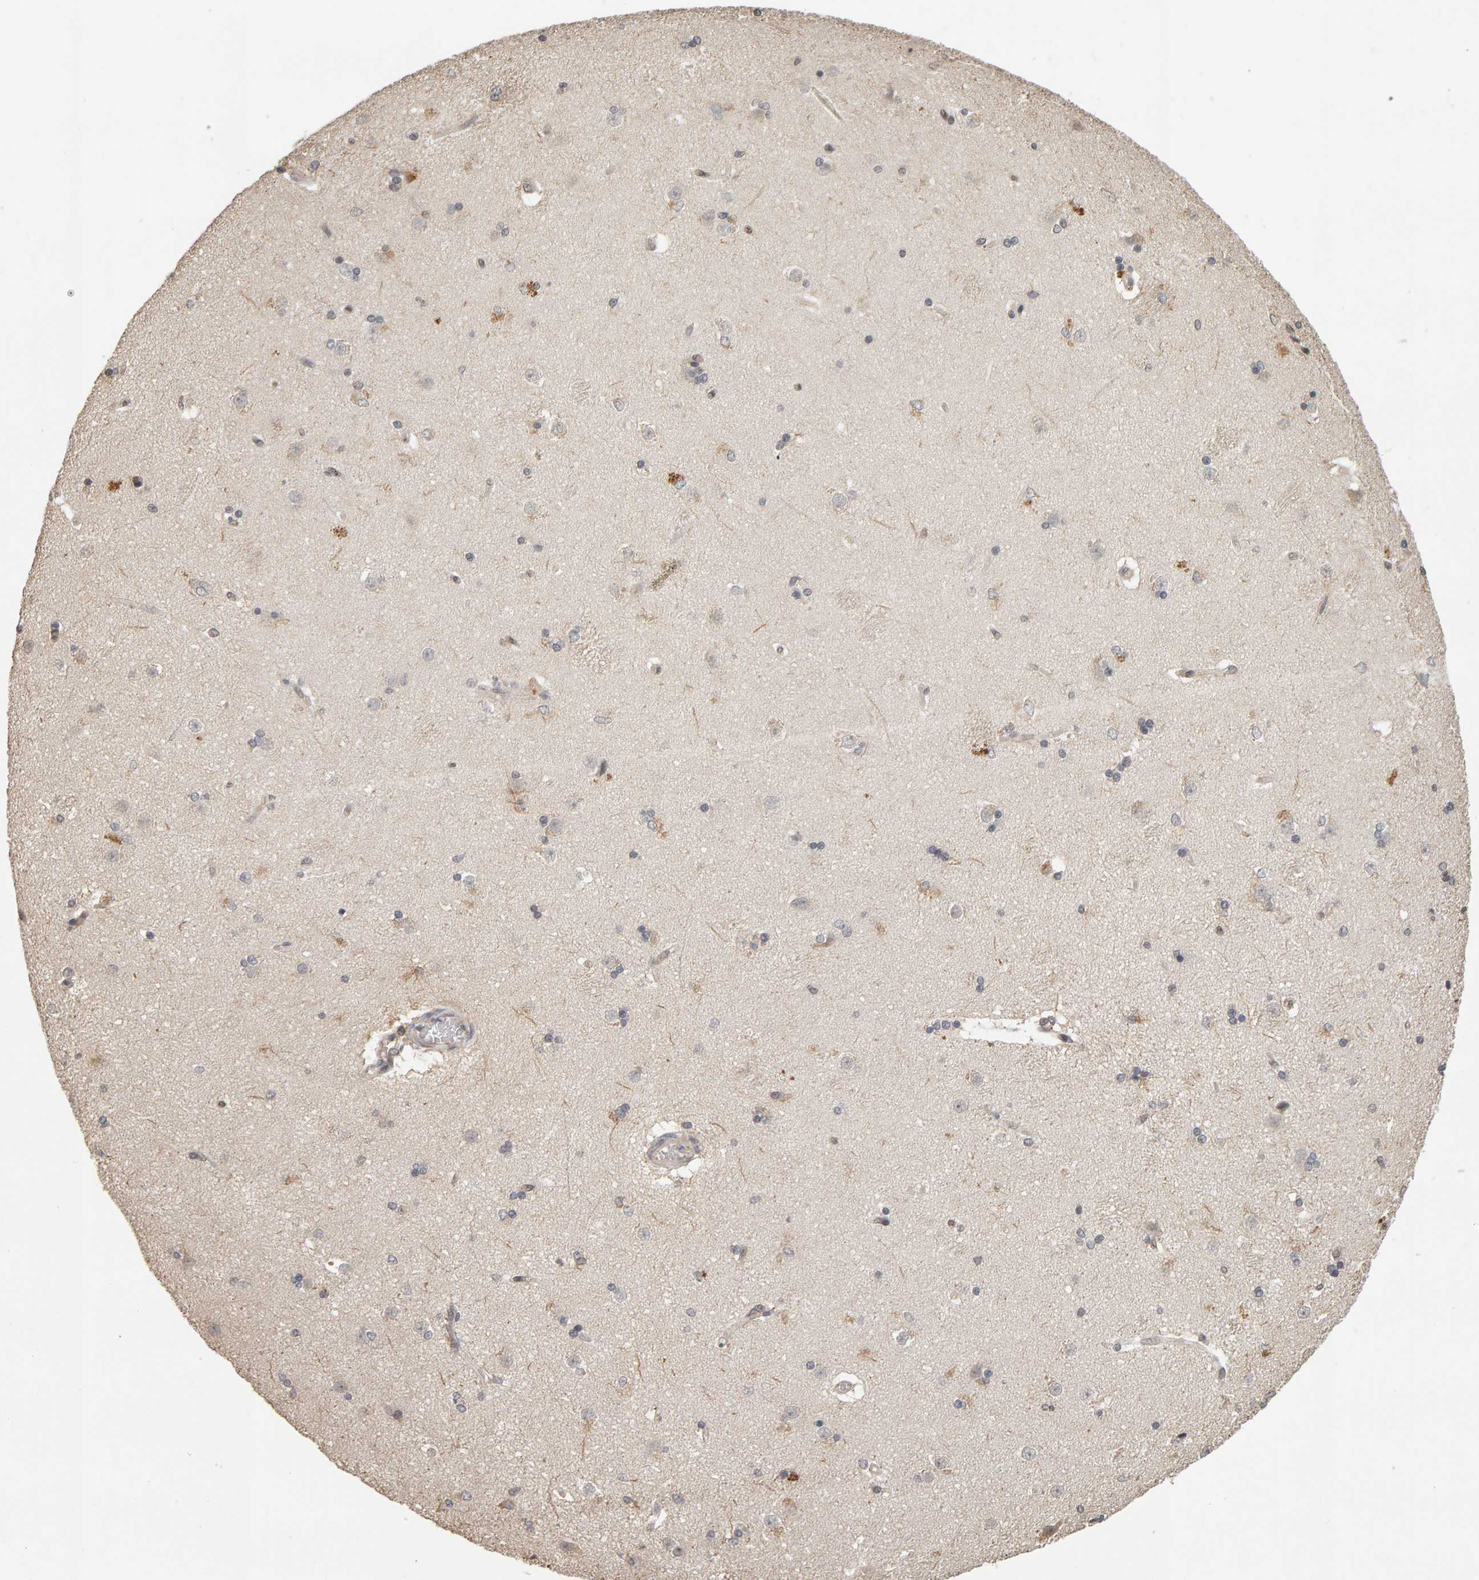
{"staining": {"intensity": "negative", "quantity": "none", "location": "none"}, "tissue": "caudate", "cell_type": "Glial cells", "image_type": "normal", "snomed": [{"axis": "morphology", "description": "Normal tissue, NOS"}, {"axis": "topography", "description": "Lateral ventricle wall"}], "caption": "Human caudate stained for a protein using IHC exhibits no staining in glial cells.", "gene": "TEFM", "patient": {"sex": "female", "age": 19}}